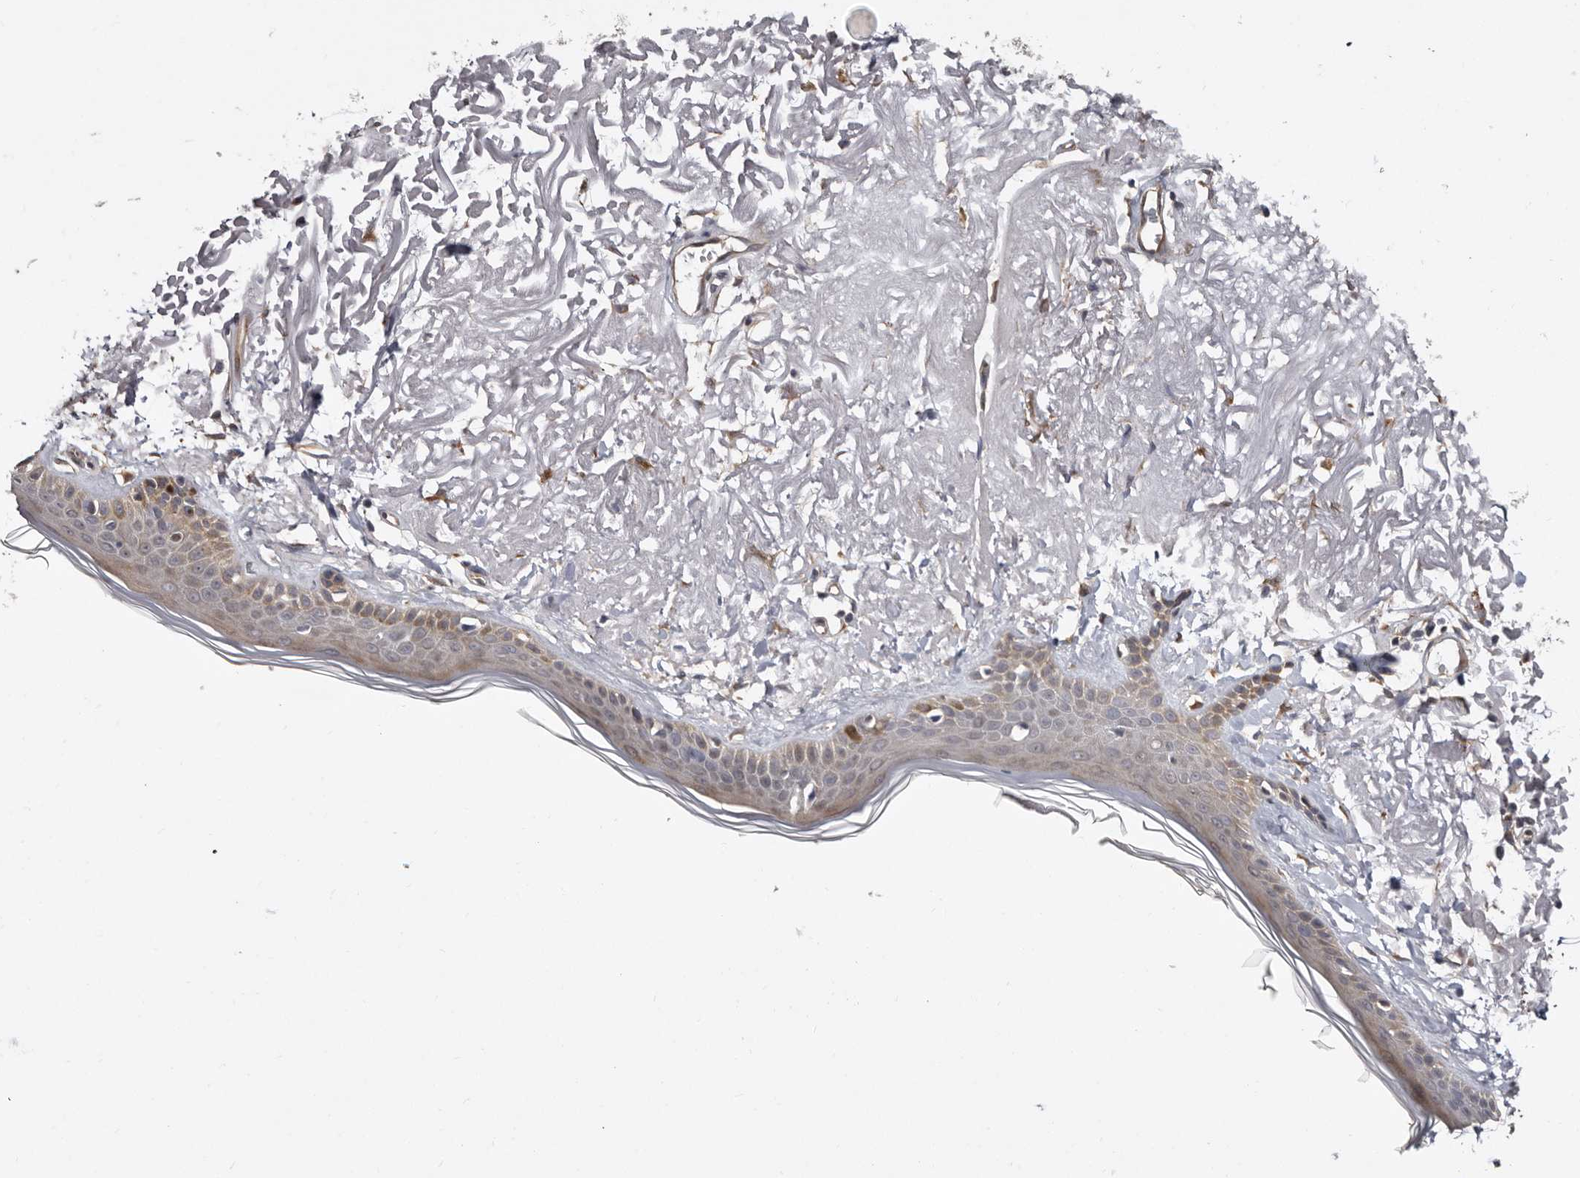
{"staining": {"intensity": "negative", "quantity": "none", "location": "none"}, "tissue": "skin", "cell_type": "Fibroblasts", "image_type": "normal", "snomed": [{"axis": "morphology", "description": "Normal tissue, NOS"}, {"axis": "topography", "description": "Skin"}, {"axis": "topography", "description": "Skeletal muscle"}], "caption": "A high-resolution histopathology image shows immunohistochemistry staining of benign skin, which exhibits no significant staining in fibroblasts. (Stains: DAB (3,3'-diaminobenzidine) IHC with hematoxylin counter stain, Microscopy: brightfield microscopy at high magnification).", "gene": "SBDS", "patient": {"sex": "male", "age": 83}}